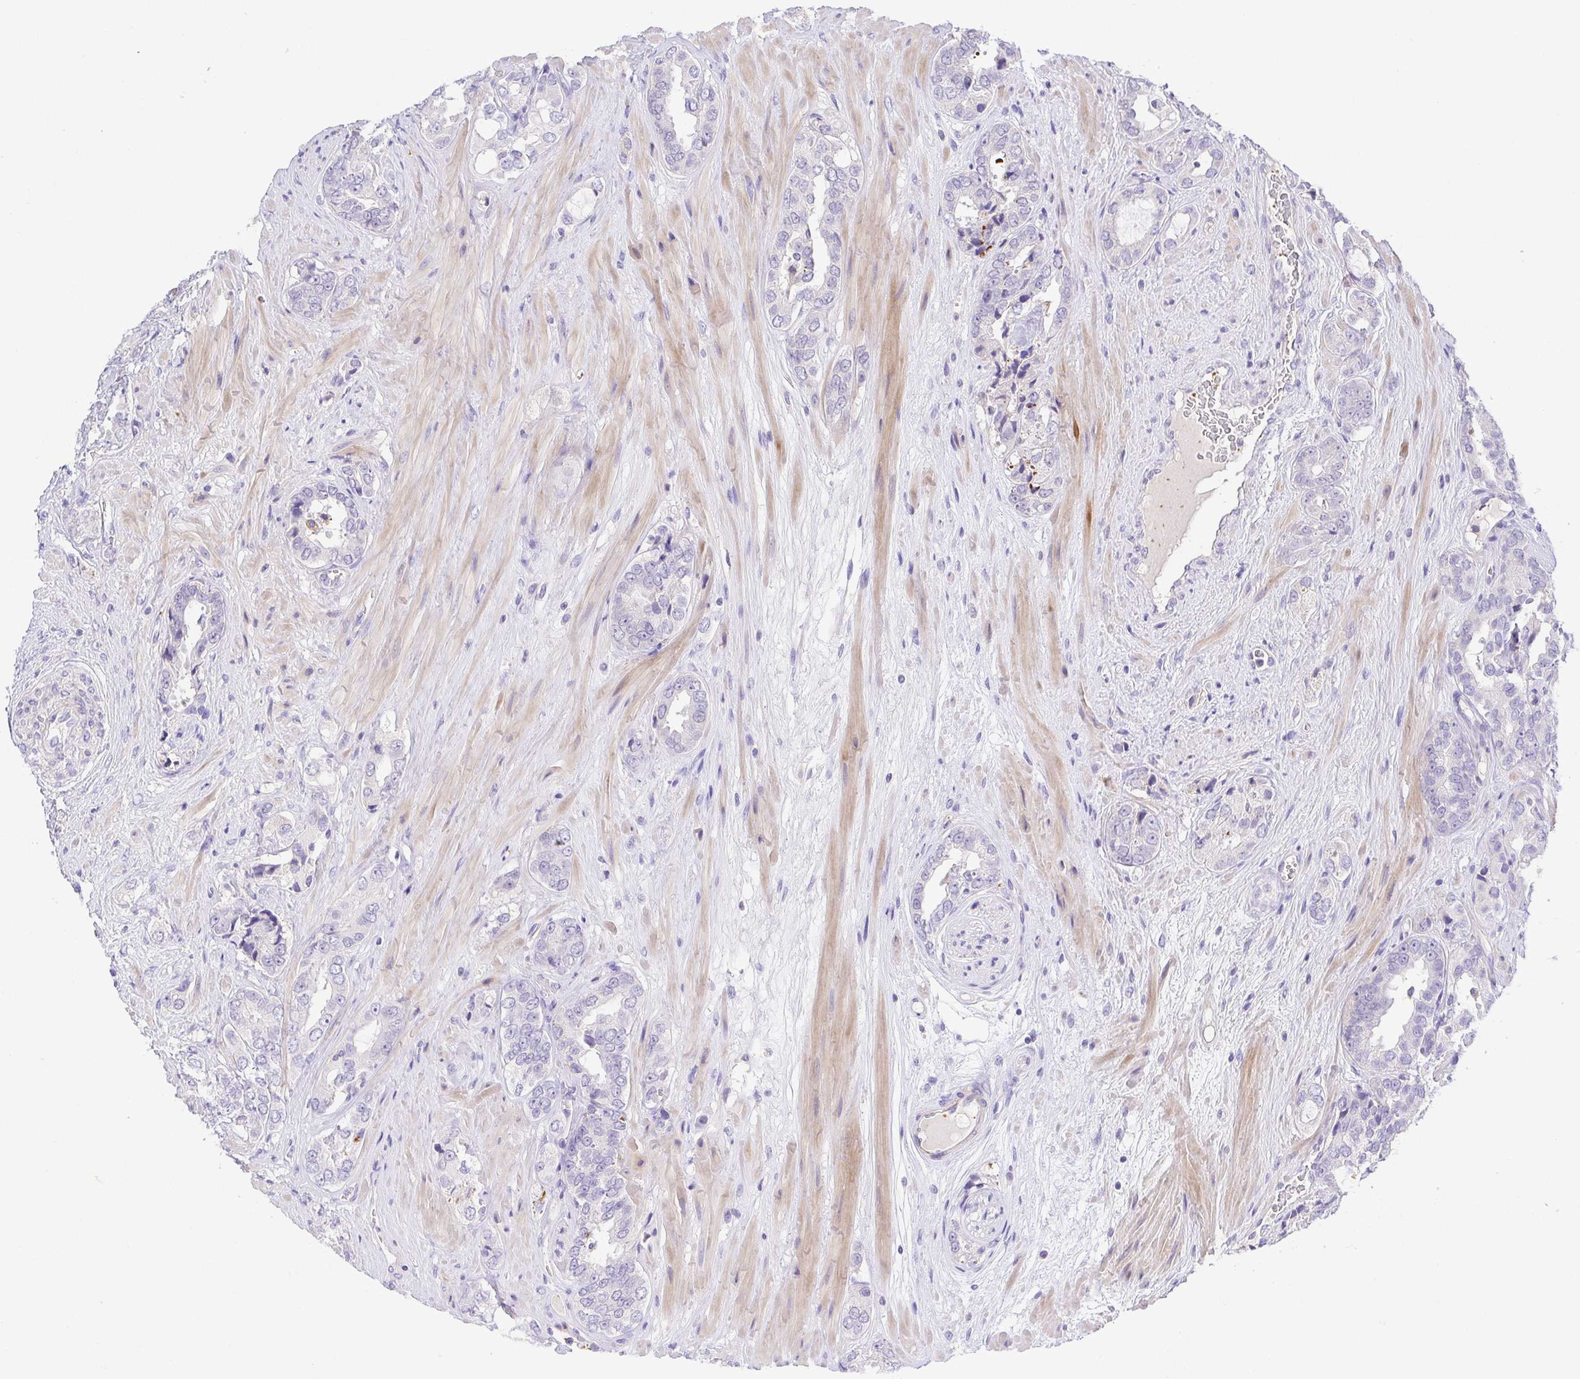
{"staining": {"intensity": "negative", "quantity": "none", "location": "none"}, "tissue": "prostate cancer", "cell_type": "Tumor cells", "image_type": "cancer", "snomed": [{"axis": "morphology", "description": "Adenocarcinoma, High grade"}, {"axis": "topography", "description": "Prostate"}], "caption": "Tumor cells are negative for protein expression in human prostate cancer.", "gene": "PRR14L", "patient": {"sex": "male", "age": 71}}